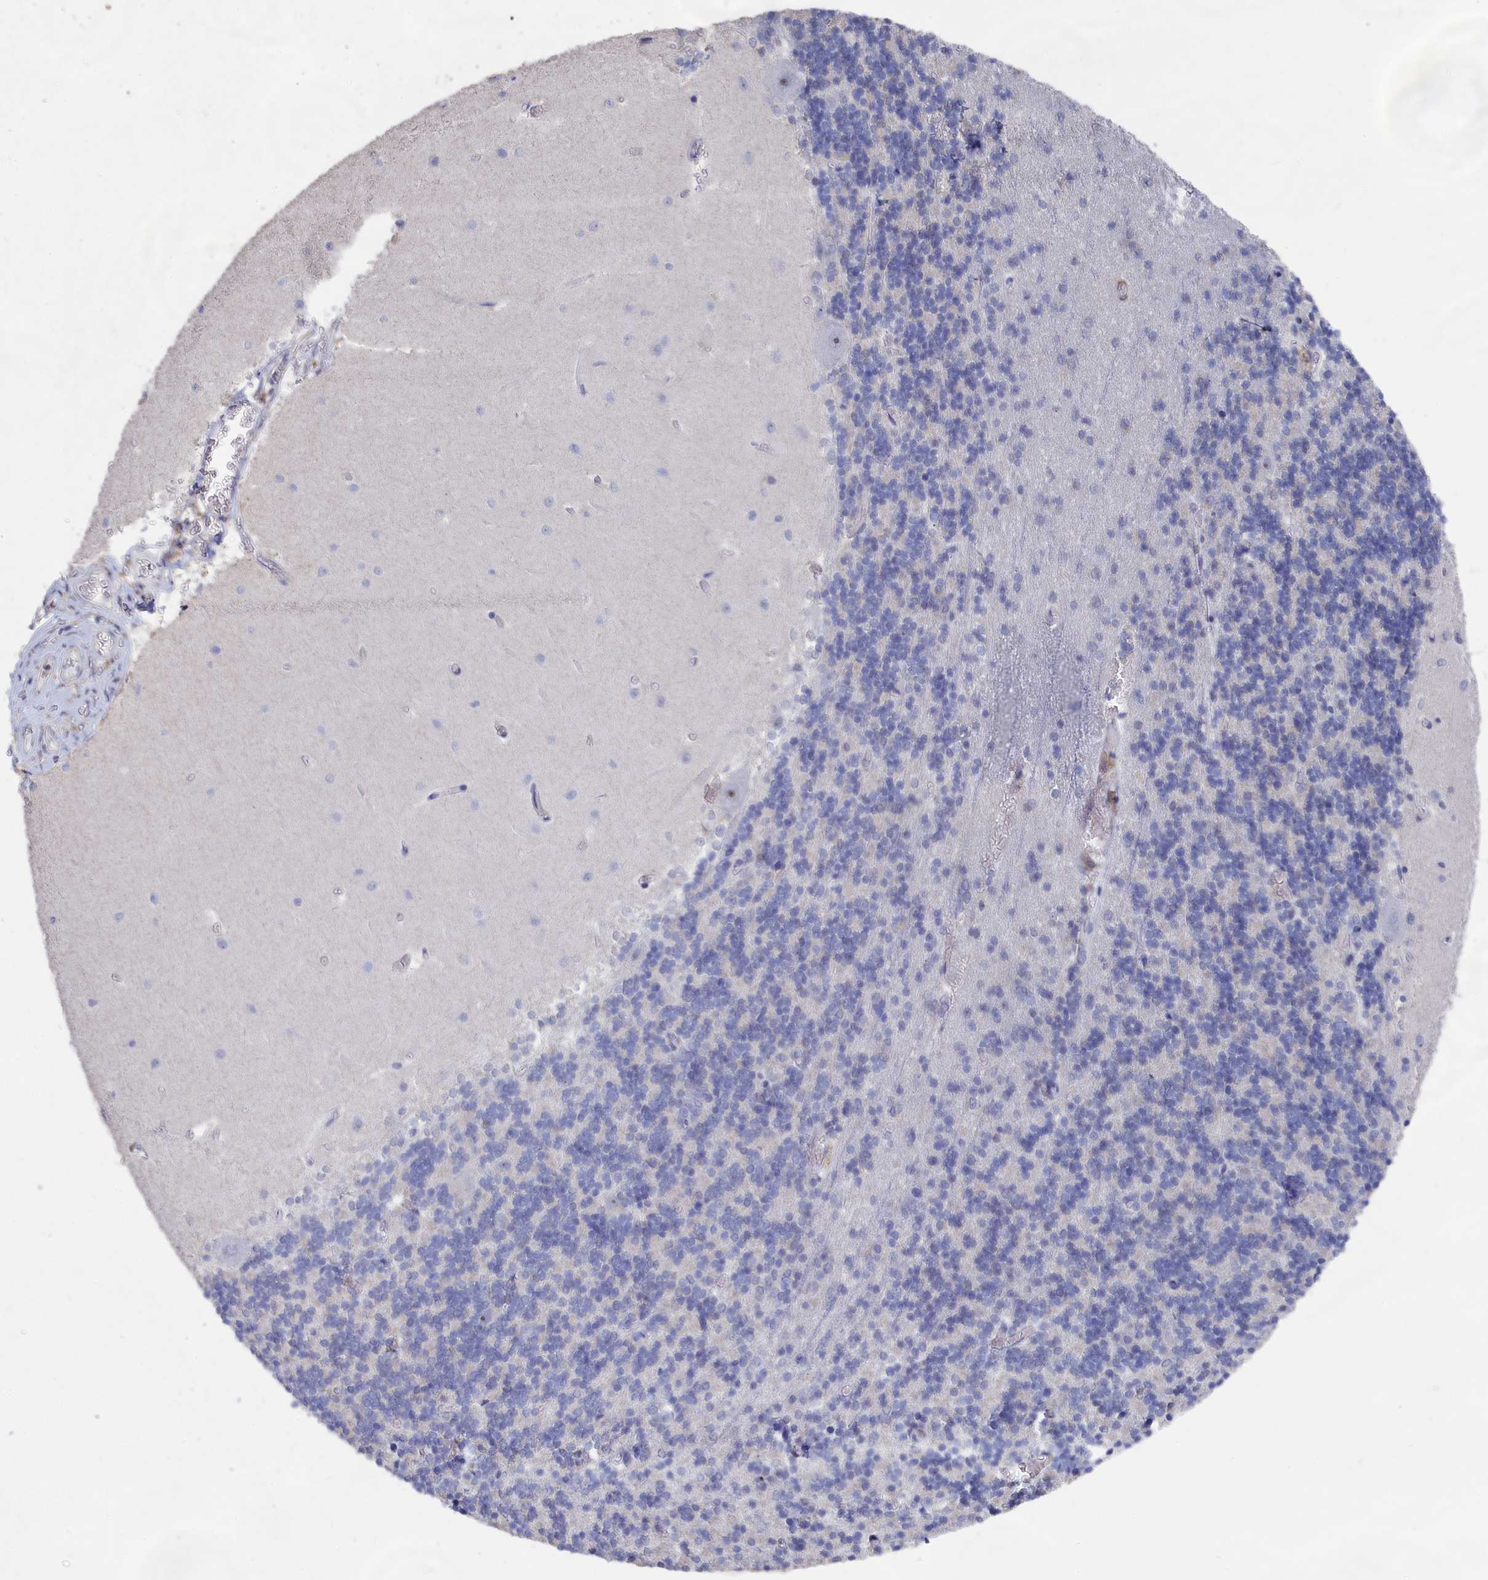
{"staining": {"intensity": "negative", "quantity": "none", "location": "none"}, "tissue": "cerebellum", "cell_type": "Cells in granular layer", "image_type": "normal", "snomed": [{"axis": "morphology", "description": "Normal tissue, NOS"}, {"axis": "topography", "description": "Cerebellum"}], "caption": "Immunohistochemistry image of unremarkable cerebellum: human cerebellum stained with DAB demonstrates no significant protein expression in cells in granular layer. (DAB (3,3'-diaminobenzidine) immunohistochemistry with hematoxylin counter stain).", "gene": "SEMG2", "patient": {"sex": "male", "age": 37}}